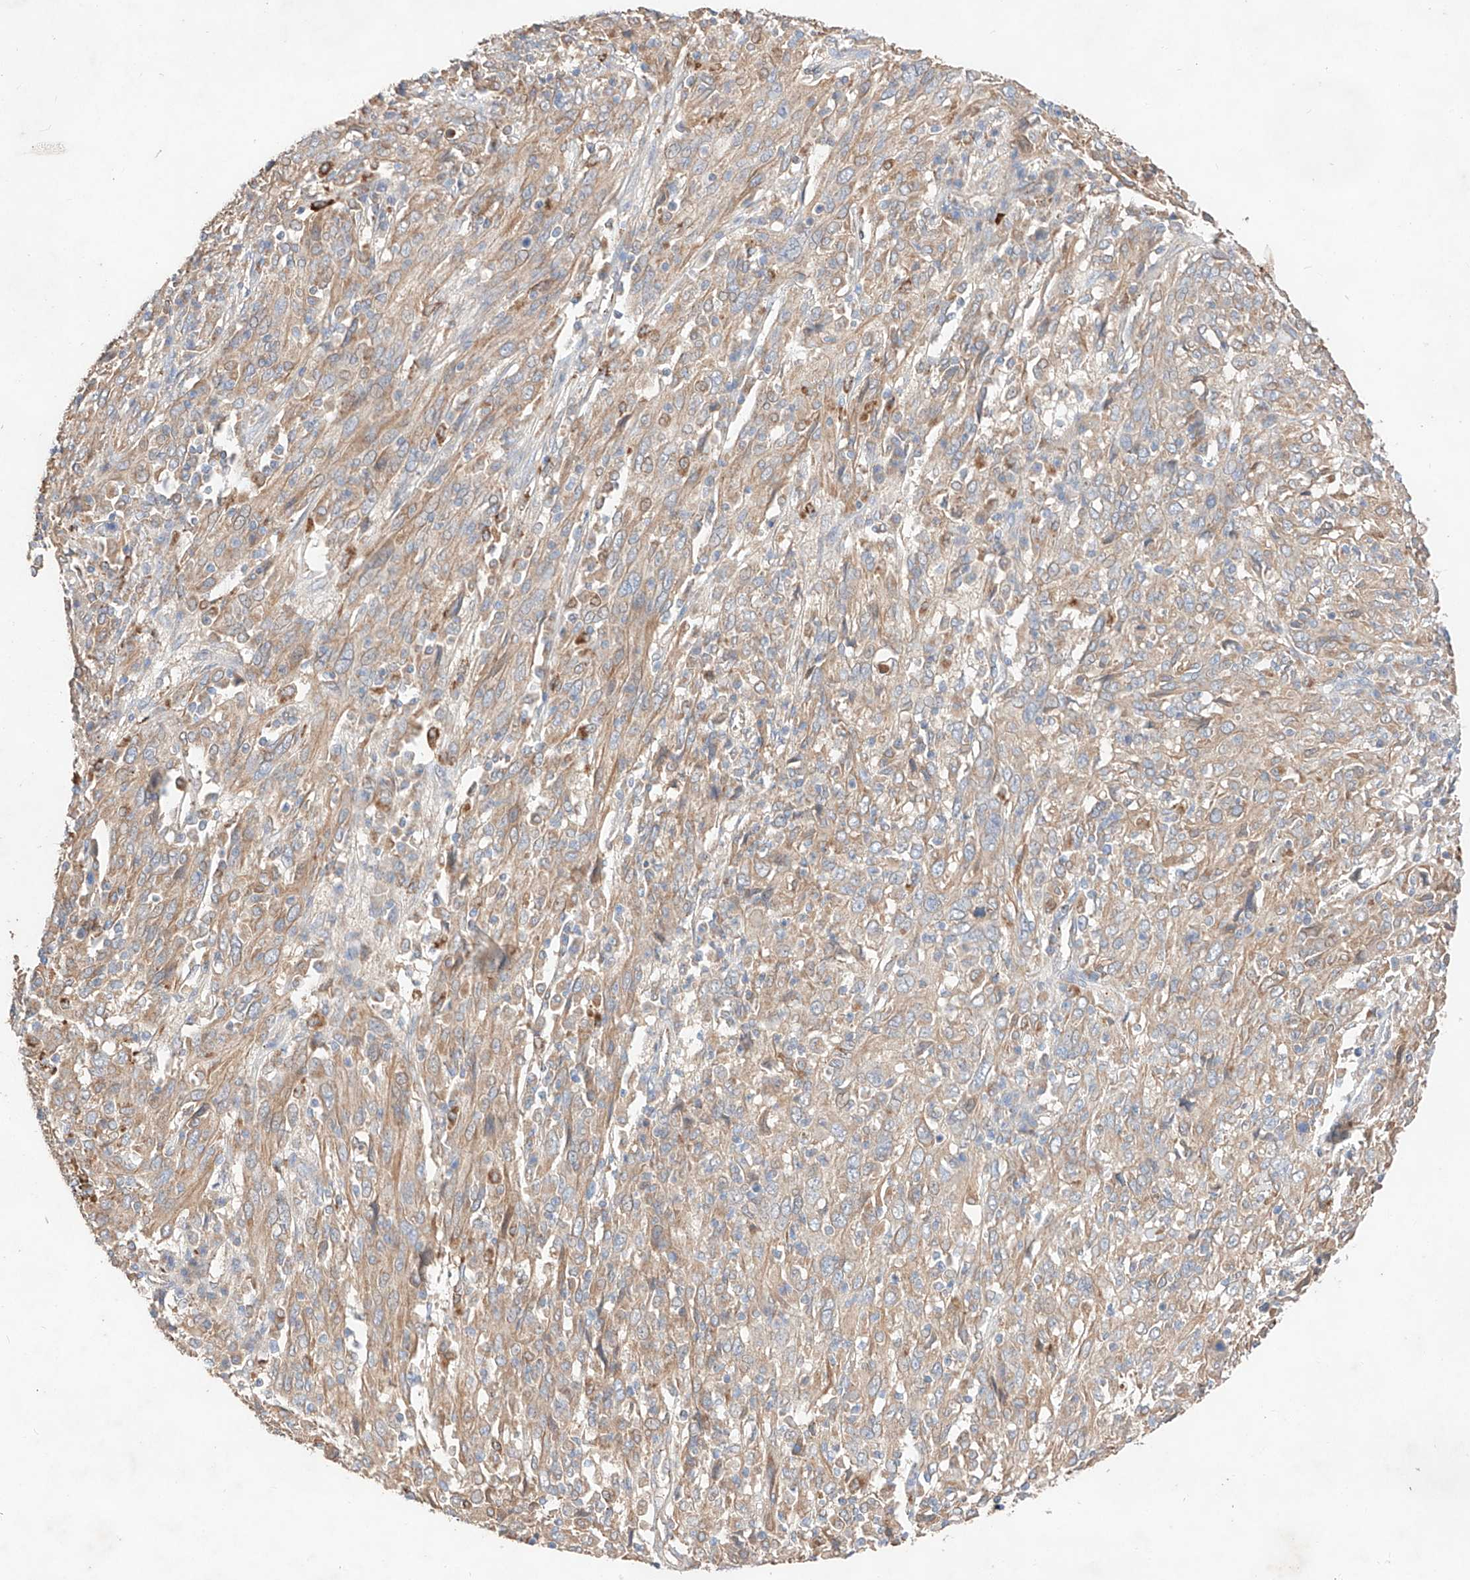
{"staining": {"intensity": "weak", "quantity": ">75%", "location": "cytoplasmic/membranous"}, "tissue": "cervical cancer", "cell_type": "Tumor cells", "image_type": "cancer", "snomed": [{"axis": "morphology", "description": "Squamous cell carcinoma, NOS"}, {"axis": "topography", "description": "Cervix"}], "caption": "Protein staining of squamous cell carcinoma (cervical) tissue displays weak cytoplasmic/membranous expression in approximately >75% of tumor cells. The protein is shown in brown color, while the nuclei are stained blue.", "gene": "C6orf62", "patient": {"sex": "female", "age": 46}}